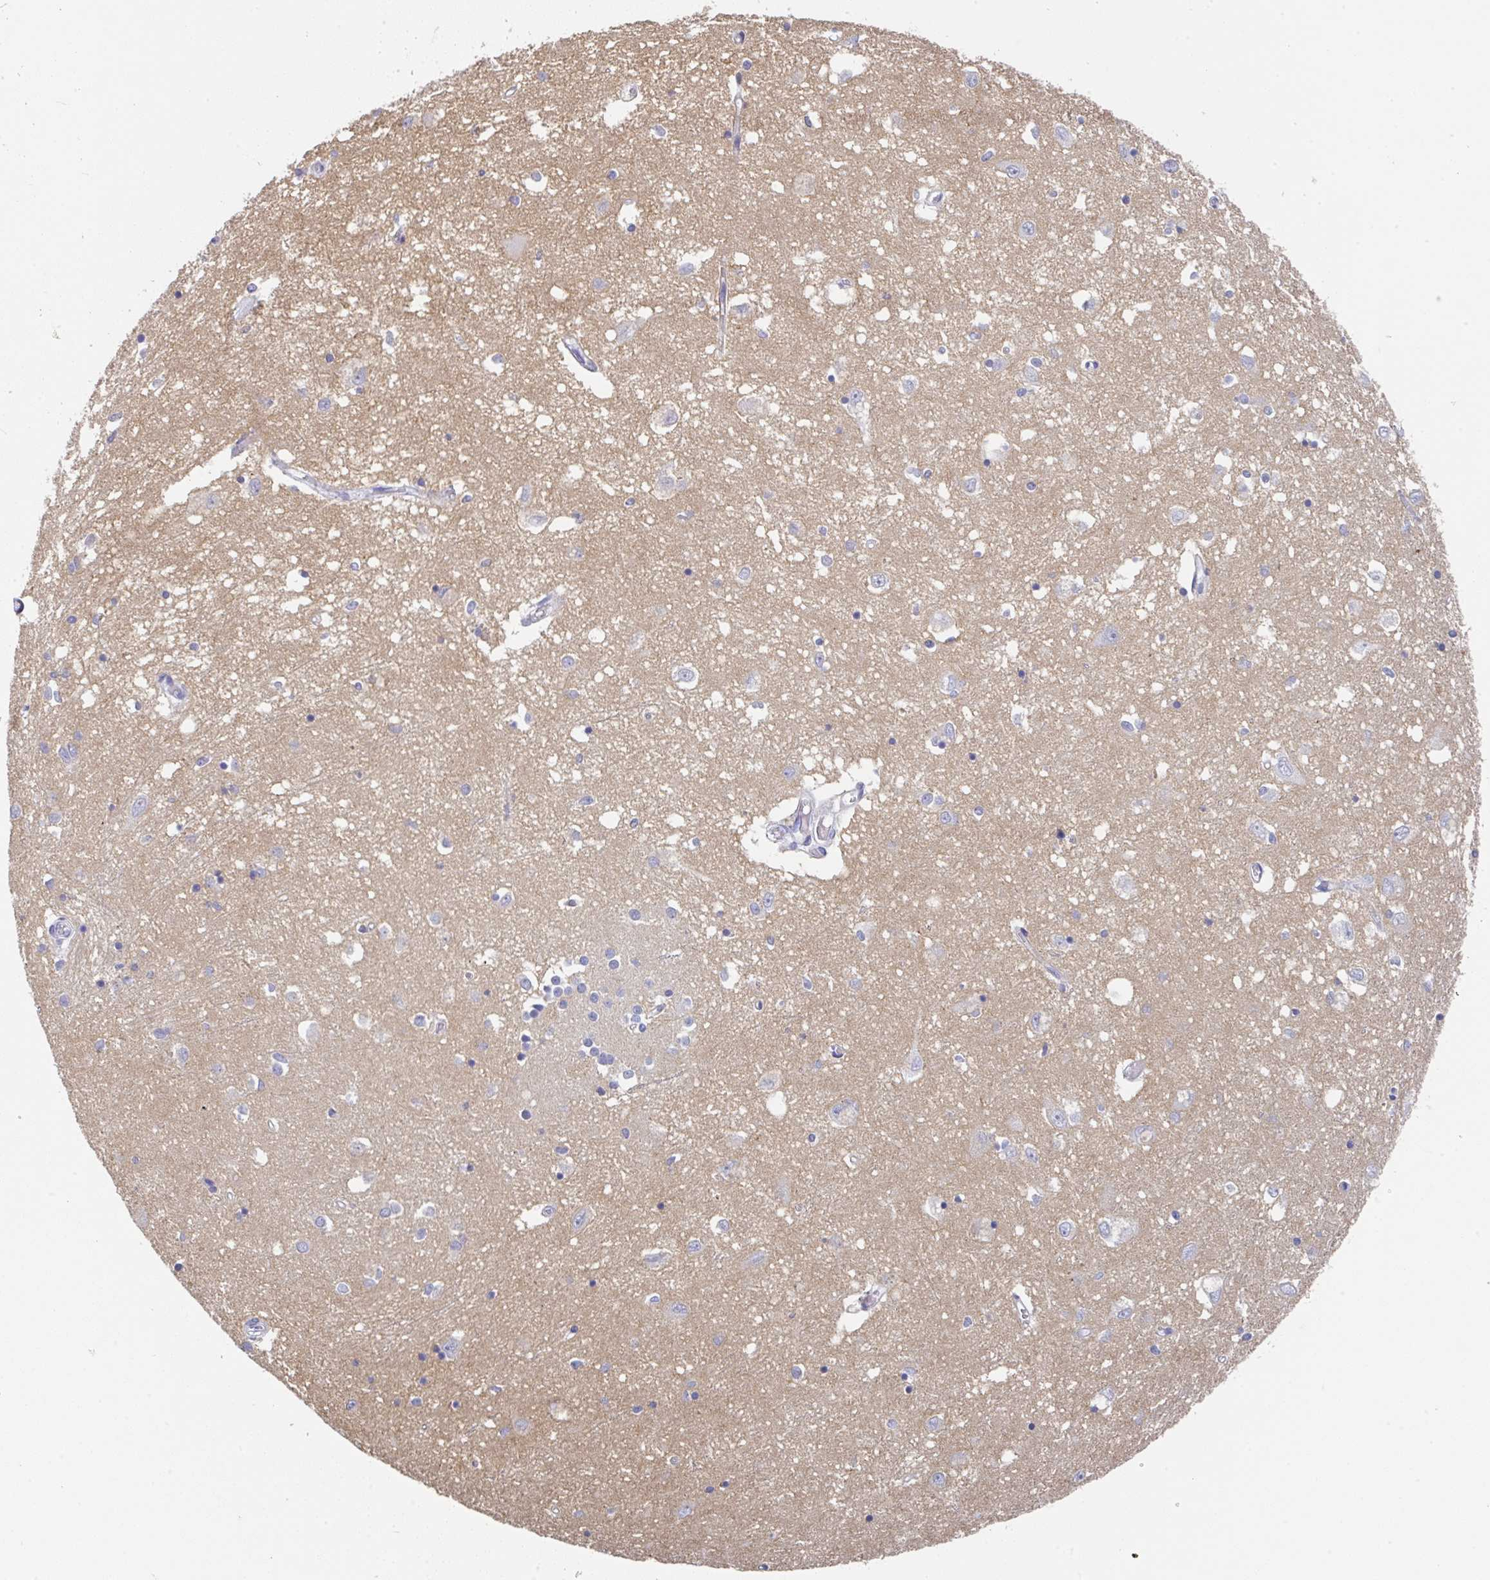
{"staining": {"intensity": "negative", "quantity": "none", "location": "none"}, "tissue": "caudate", "cell_type": "Glial cells", "image_type": "normal", "snomed": [{"axis": "morphology", "description": "Normal tissue, NOS"}, {"axis": "topography", "description": "Lateral ventricle wall"}], "caption": "An image of caudate stained for a protein exhibits no brown staining in glial cells.", "gene": "TNFRSF8", "patient": {"sex": "male", "age": 70}}